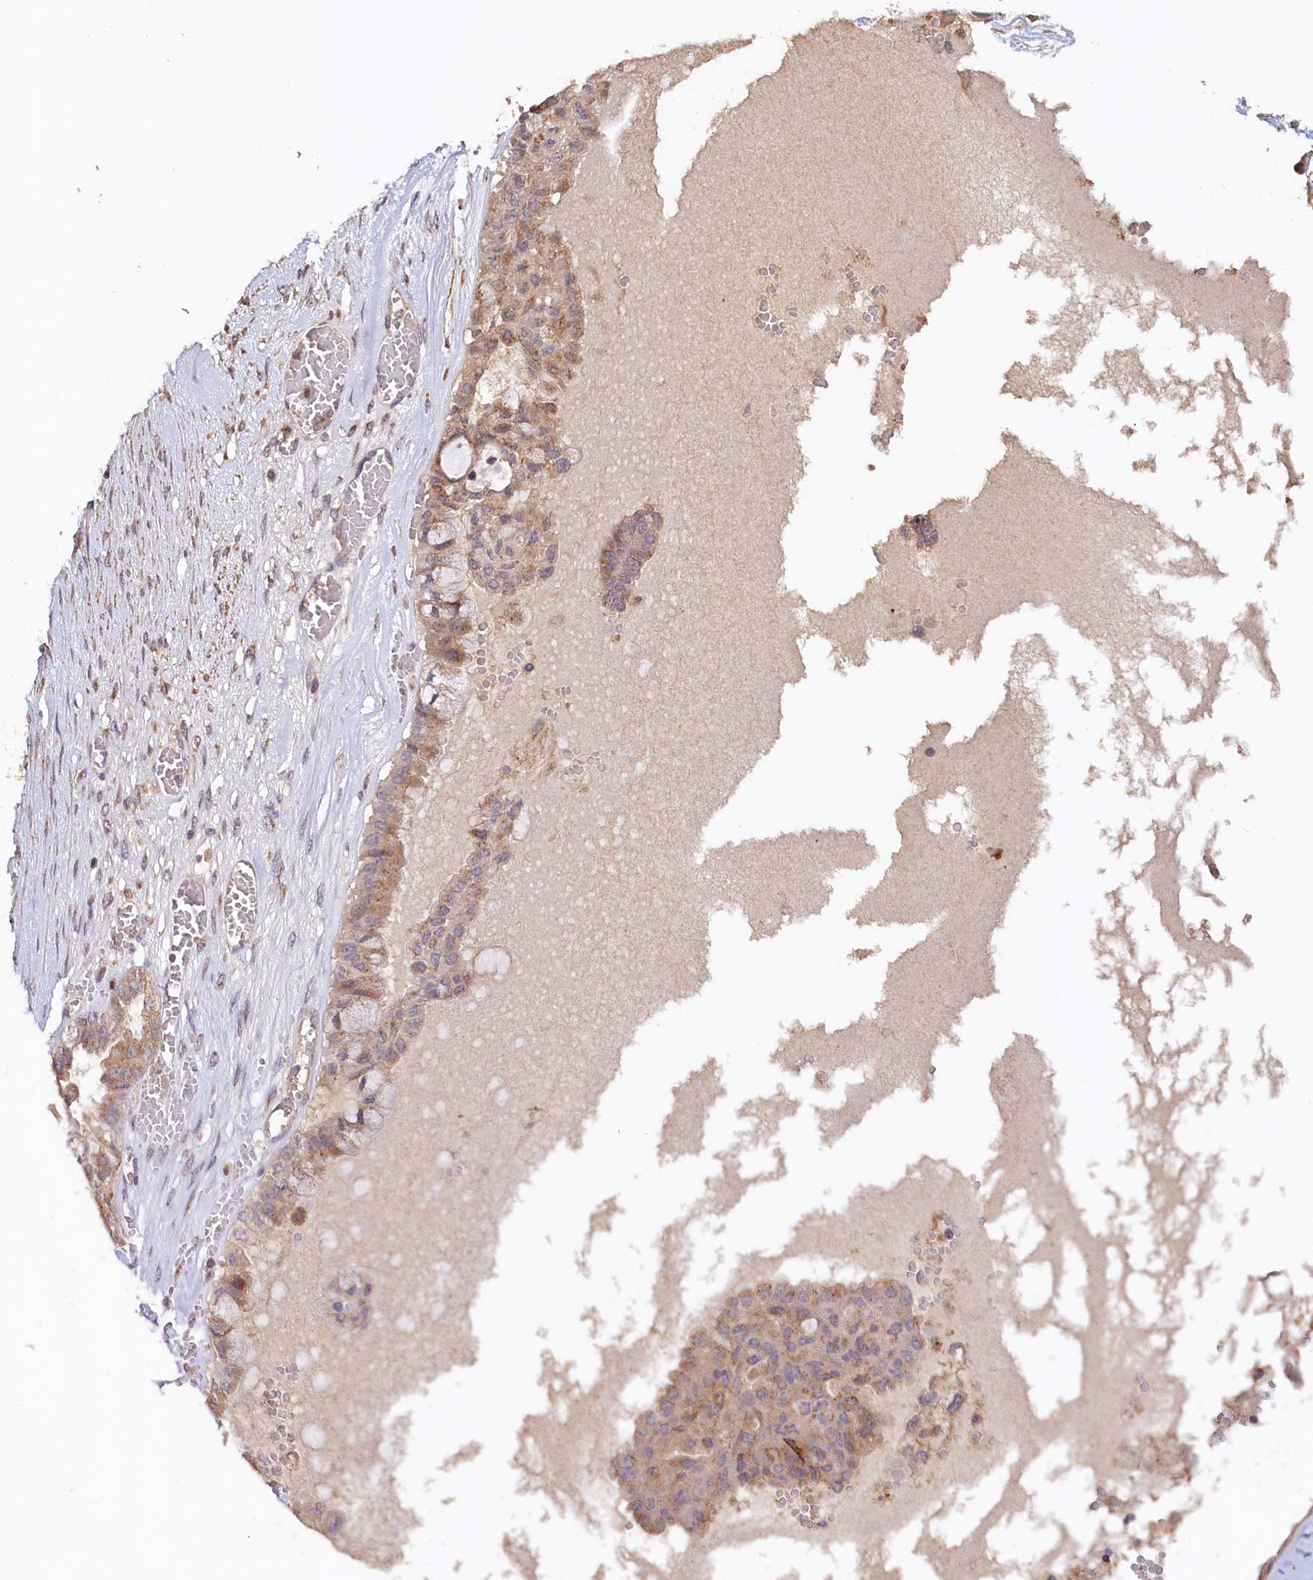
{"staining": {"intensity": "moderate", "quantity": ">75%", "location": "cytoplasmic/membranous"}, "tissue": "ovarian cancer", "cell_type": "Tumor cells", "image_type": "cancer", "snomed": [{"axis": "morphology", "description": "Carcinoma, NOS"}, {"axis": "morphology", "description": "Carcinoma, endometroid"}, {"axis": "topography", "description": "Ovary"}], "caption": "Brown immunohistochemical staining in ovarian cancer exhibits moderate cytoplasmic/membranous staining in approximately >75% of tumor cells.", "gene": "TANGO6", "patient": {"sex": "female", "age": 50}}